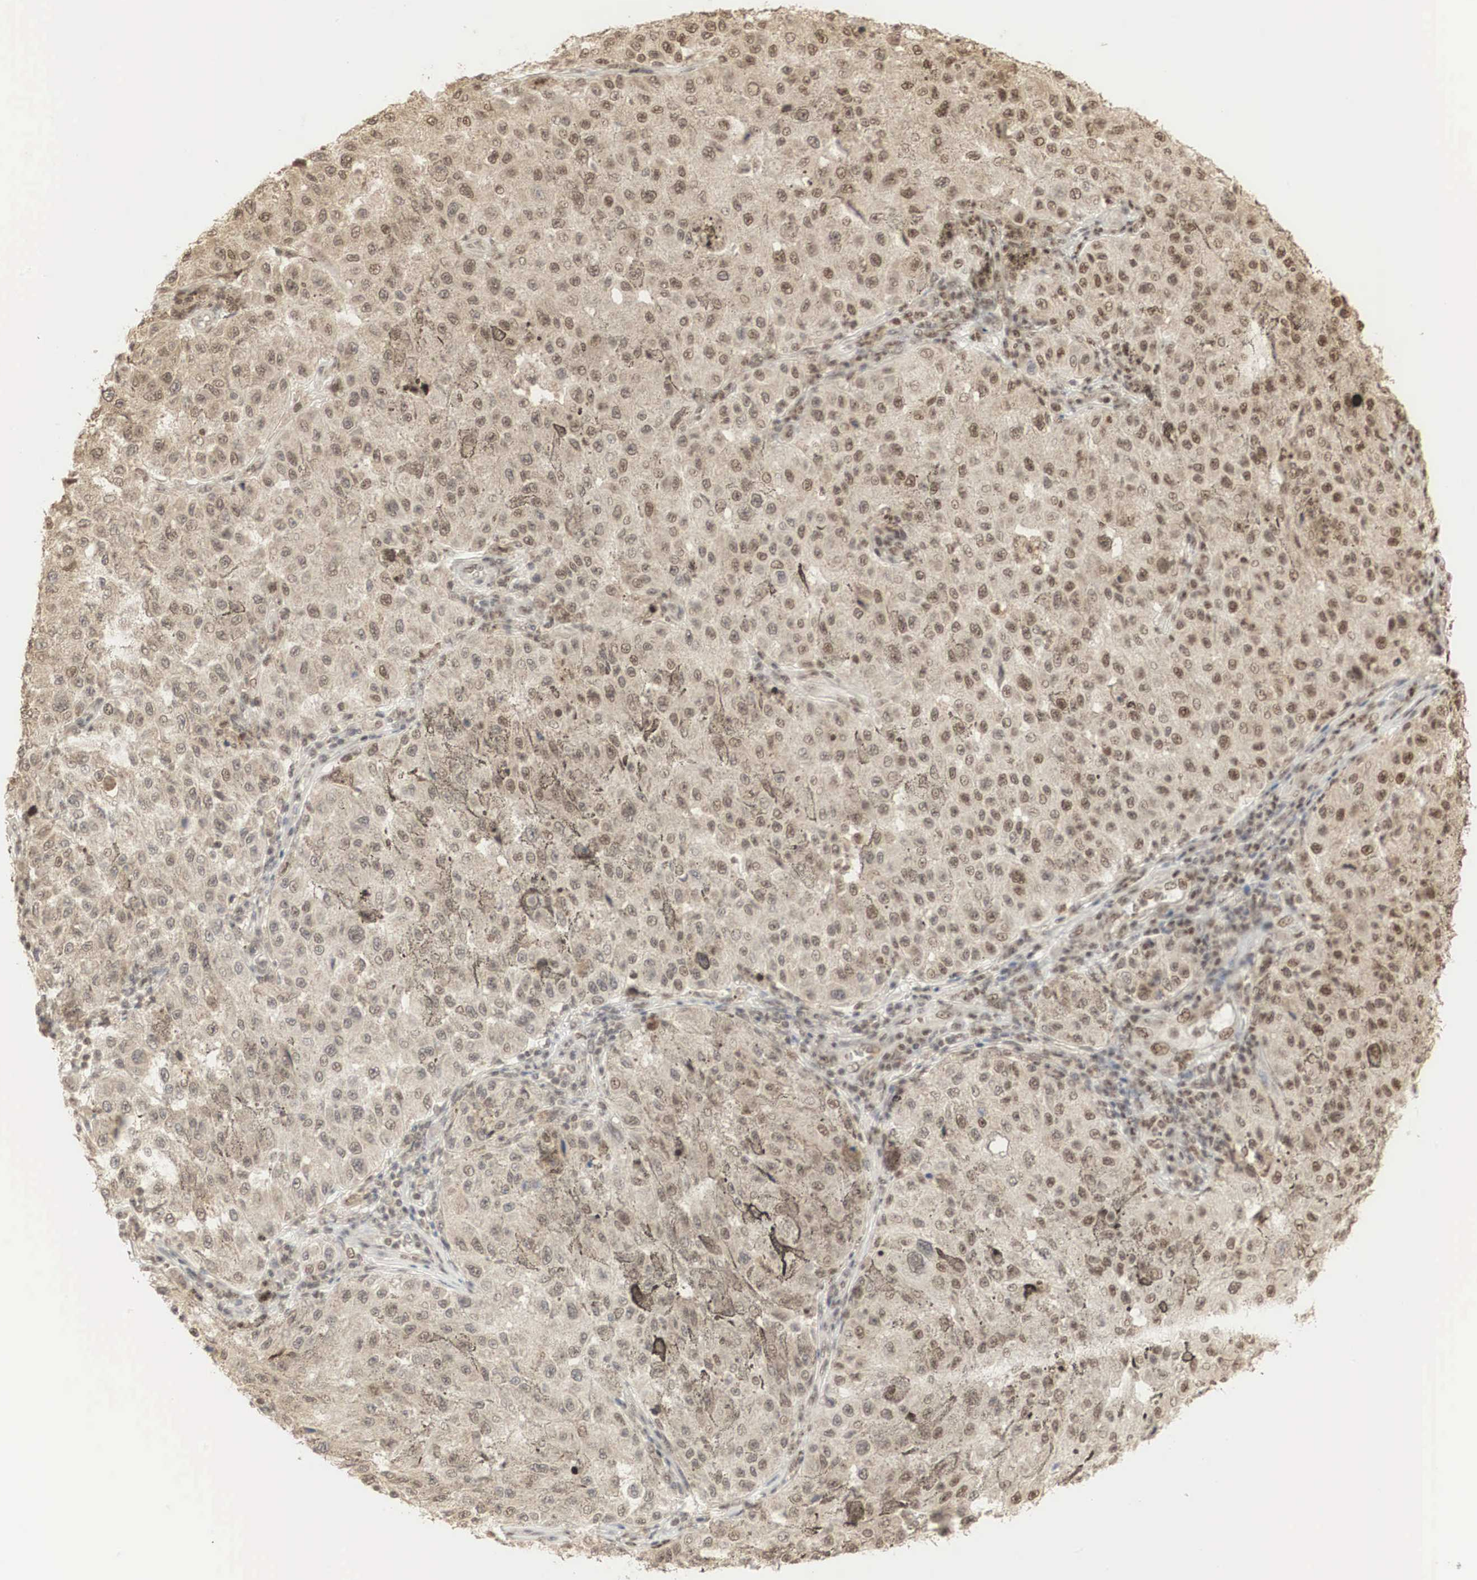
{"staining": {"intensity": "moderate", "quantity": ">75%", "location": "cytoplasmic/membranous,nuclear"}, "tissue": "melanoma", "cell_type": "Tumor cells", "image_type": "cancer", "snomed": [{"axis": "morphology", "description": "Malignant melanoma, NOS"}, {"axis": "topography", "description": "Skin"}], "caption": "Melanoma was stained to show a protein in brown. There is medium levels of moderate cytoplasmic/membranous and nuclear staining in about >75% of tumor cells.", "gene": "RNF113A", "patient": {"sex": "female", "age": 64}}